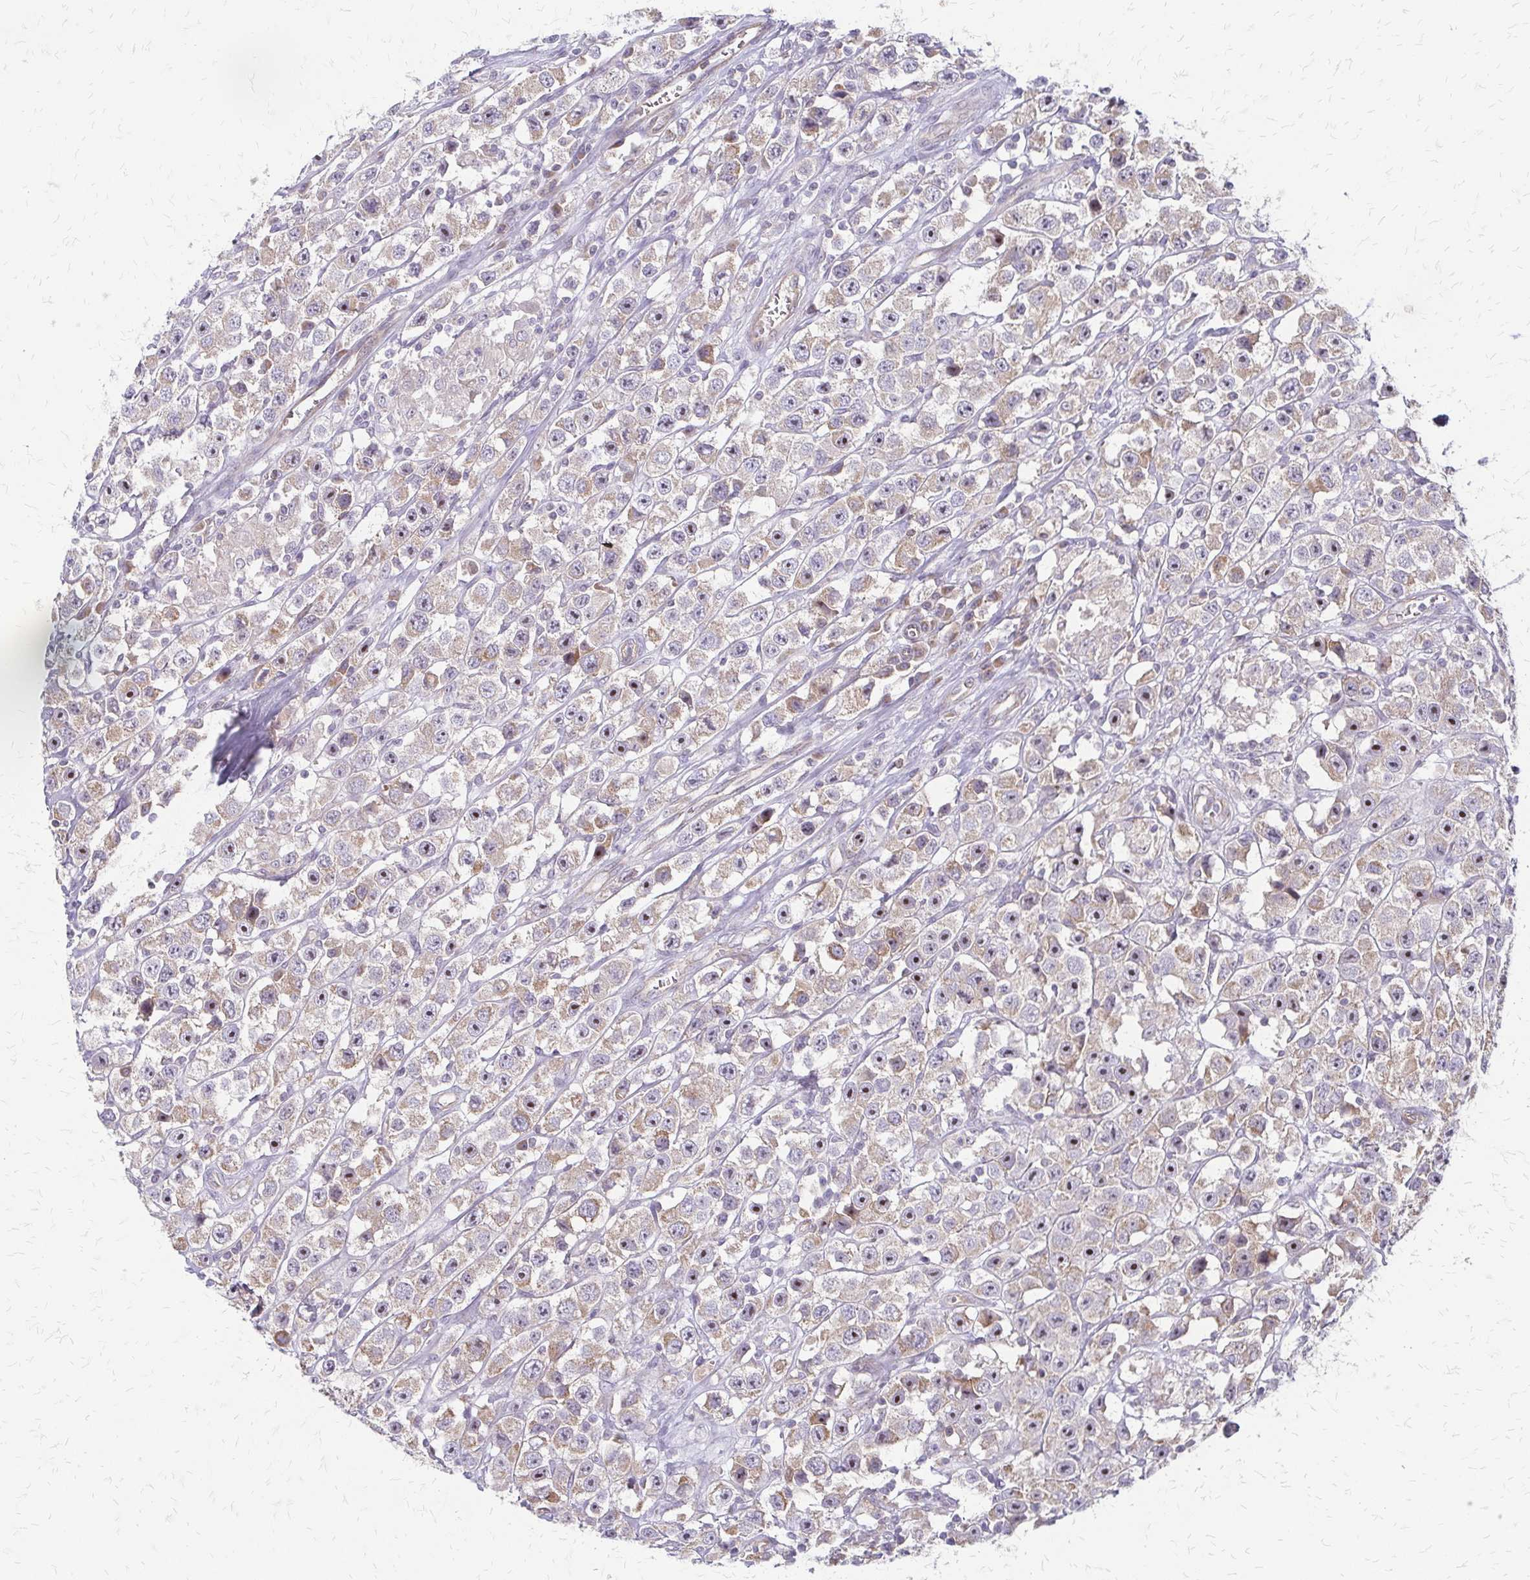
{"staining": {"intensity": "weak", "quantity": ">75%", "location": "cytoplasmic/membranous,nuclear"}, "tissue": "testis cancer", "cell_type": "Tumor cells", "image_type": "cancer", "snomed": [{"axis": "morphology", "description": "Seminoma, NOS"}, {"axis": "topography", "description": "Testis"}], "caption": "High-magnification brightfield microscopy of testis cancer stained with DAB (3,3'-diaminobenzidine) (brown) and counterstained with hematoxylin (blue). tumor cells exhibit weak cytoplasmic/membranous and nuclear staining is present in about>75% of cells. The staining is performed using DAB (3,3'-diaminobenzidine) brown chromogen to label protein expression. The nuclei are counter-stained blue using hematoxylin.", "gene": "ZNF383", "patient": {"sex": "male", "age": 45}}